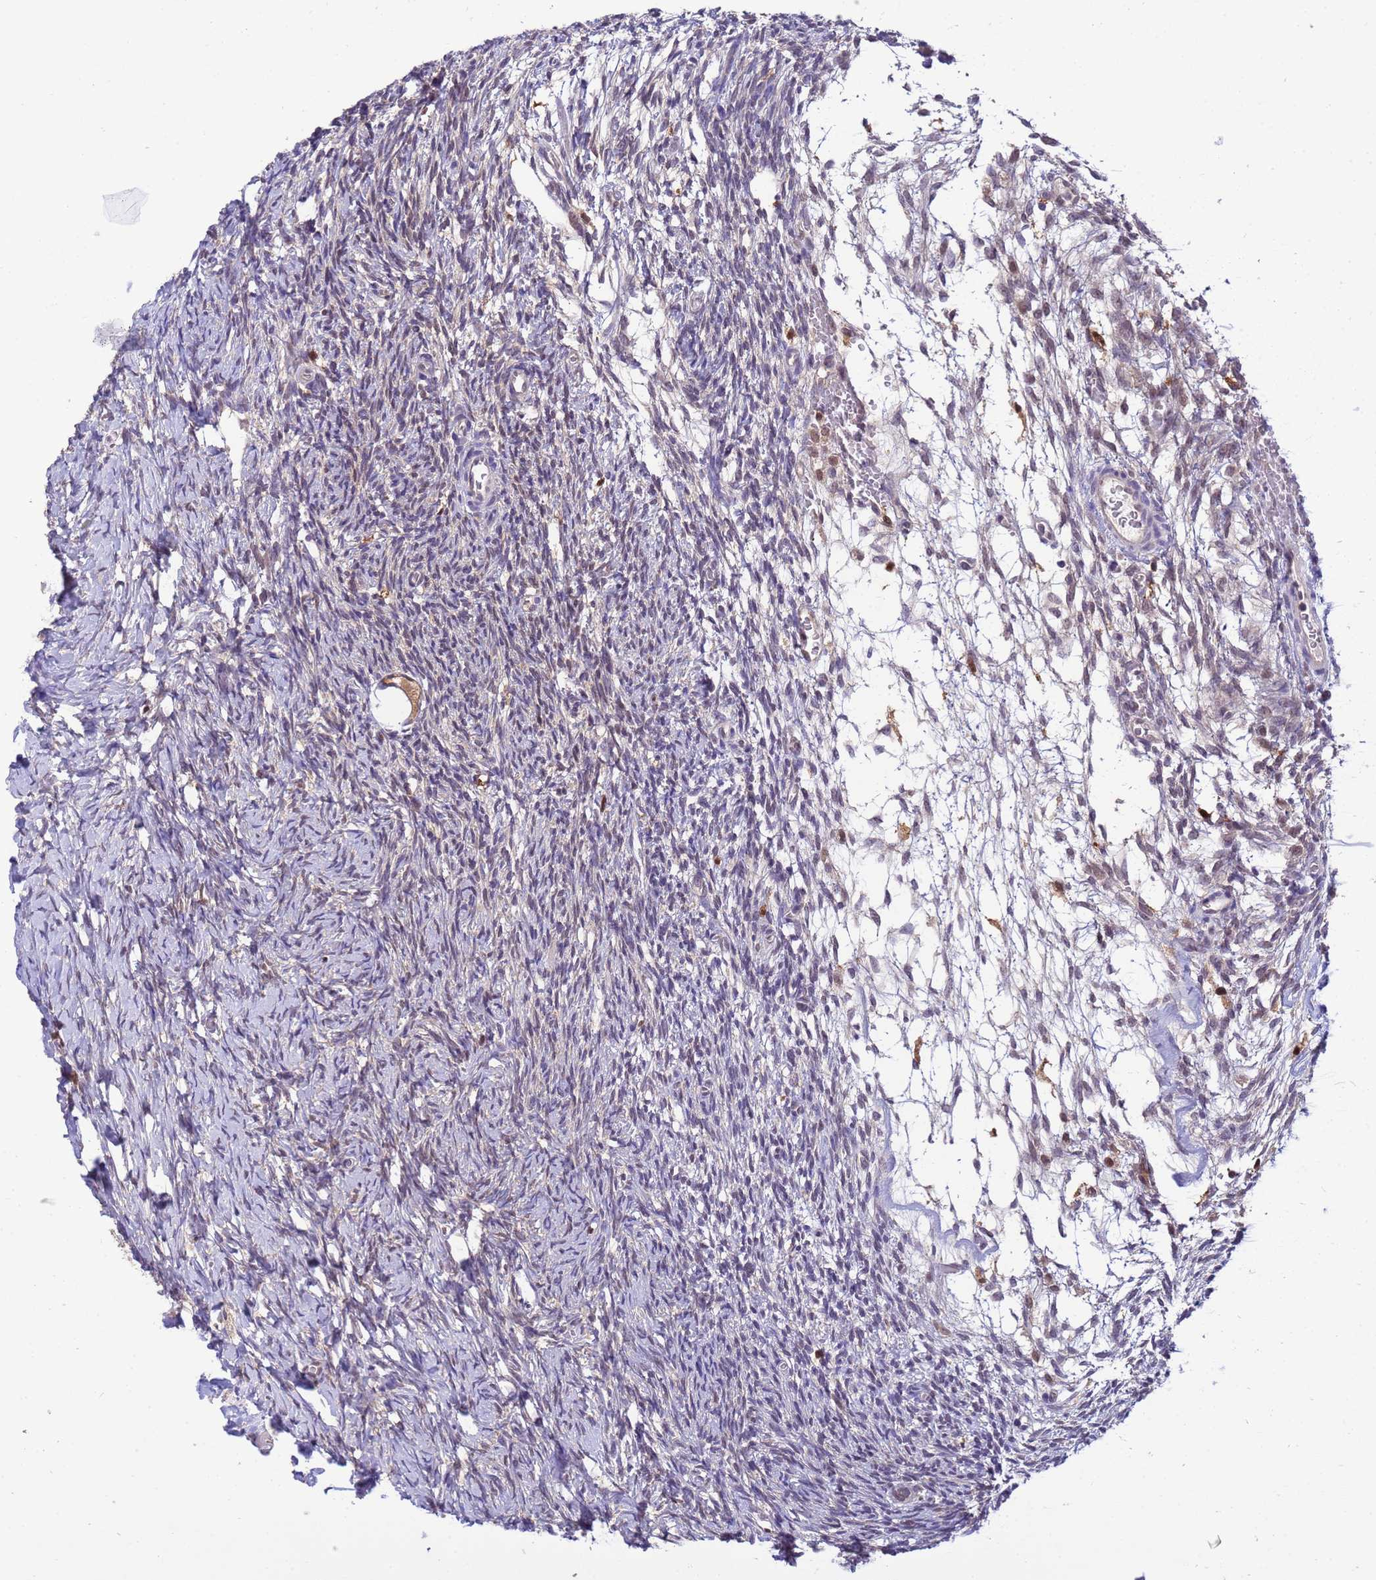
{"staining": {"intensity": "moderate", "quantity": ">75%", "location": "cytoplasmic/membranous,nuclear"}, "tissue": "ovary", "cell_type": "Follicle cells", "image_type": "normal", "snomed": [{"axis": "morphology", "description": "Normal tissue, NOS"}, {"axis": "topography", "description": "Ovary"}], "caption": "Moderate cytoplasmic/membranous,nuclear expression is seen in approximately >75% of follicle cells in benign ovary. The protein is shown in brown color, while the nuclei are stained blue.", "gene": "NPEPPS", "patient": {"sex": "female", "age": 39}}